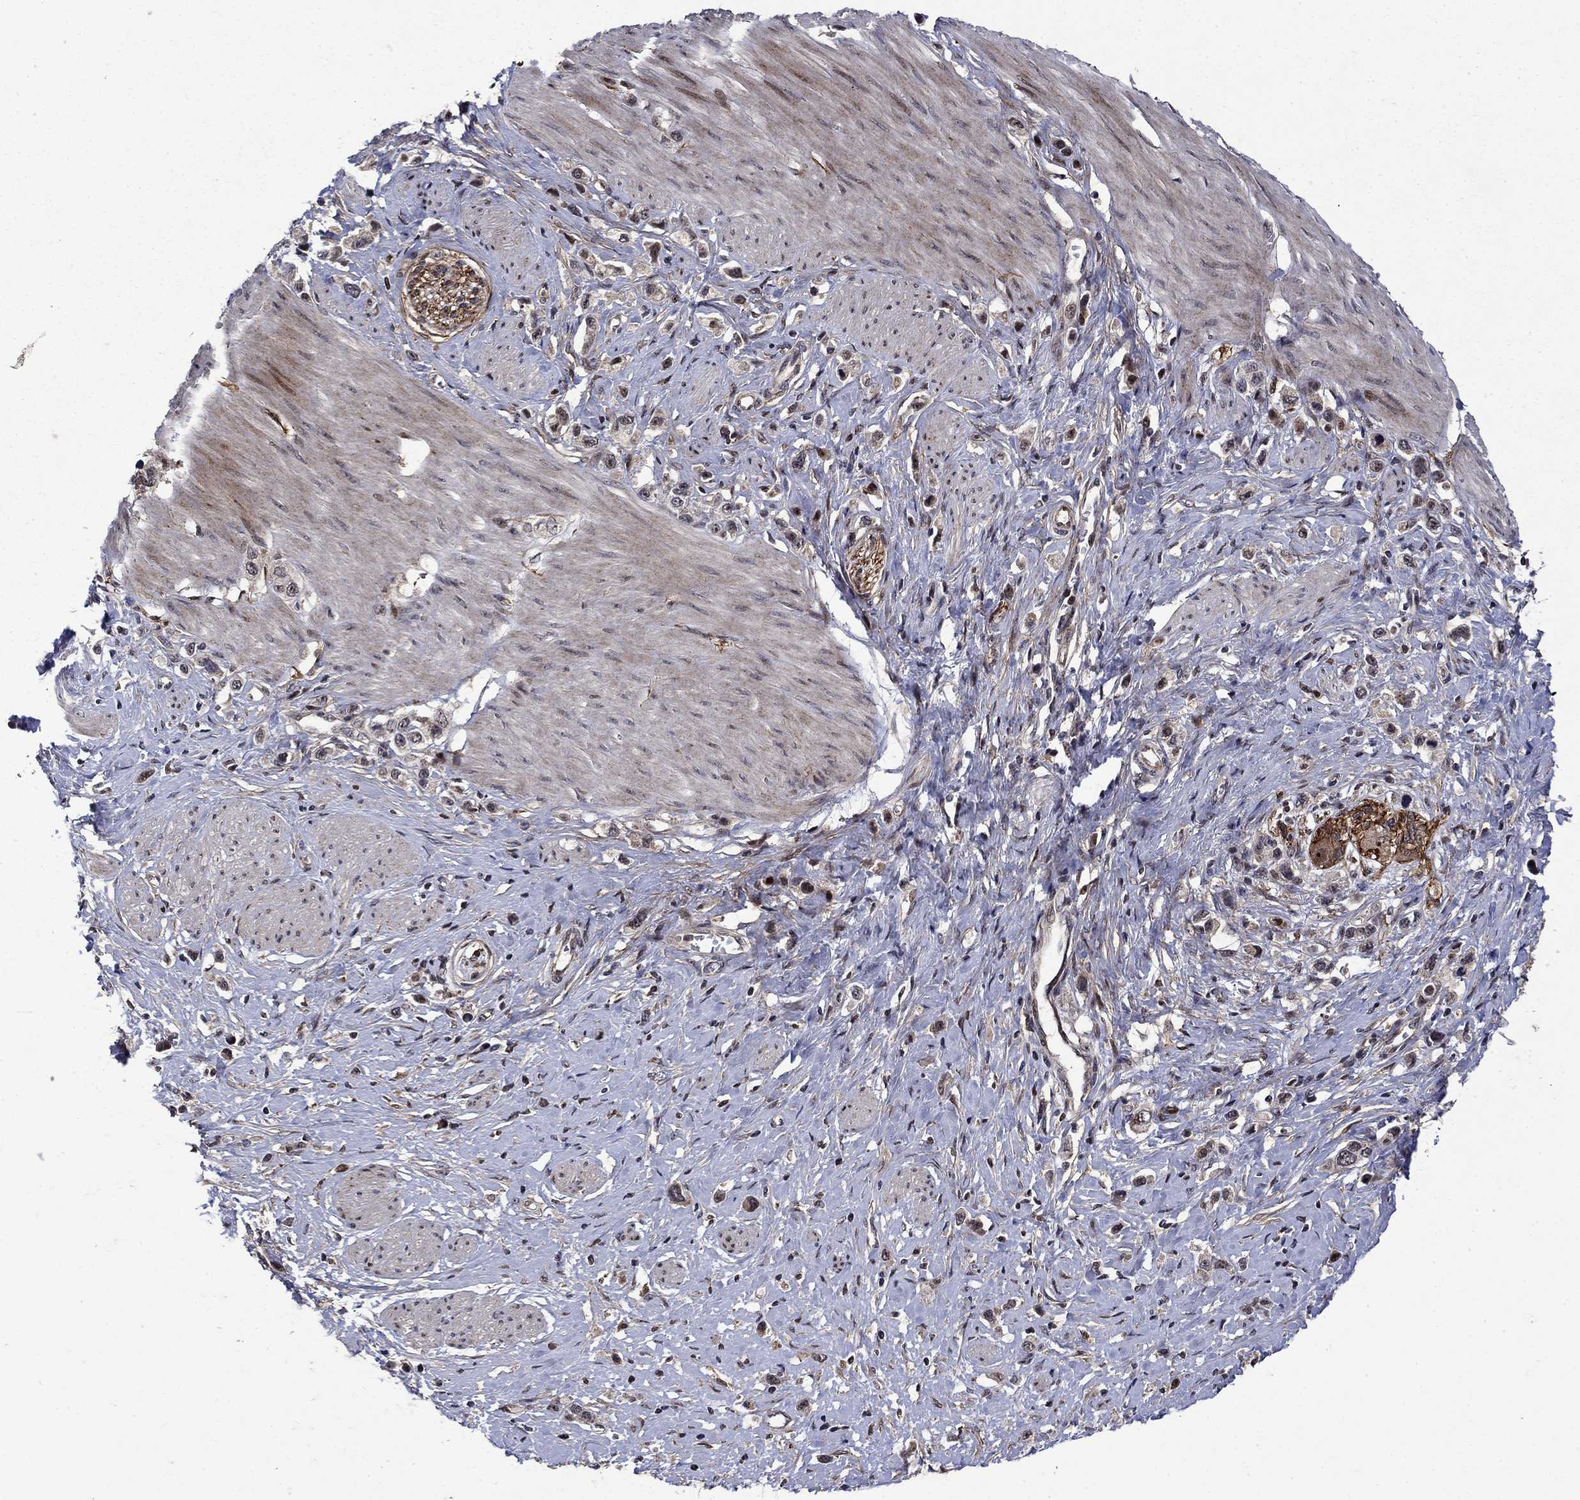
{"staining": {"intensity": "weak", "quantity": "<25%", "location": "nuclear"}, "tissue": "stomach cancer", "cell_type": "Tumor cells", "image_type": "cancer", "snomed": [{"axis": "morphology", "description": "Normal tissue, NOS"}, {"axis": "morphology", "description": "Adenocarcinoma, NOS"}, {"axis": "morphology", "description": "Adenocarcinoma, High grade"}, {"axis": "topography", "description": "Stomach, upper"}, {"axis": "topography", "description": "Stomach"}], "caption": "Immunohistochemical staining of stomach adenocarcinoma displays no significant expression in tumor cells.", "gene": "AGTPBP1", "patient": {"sex": "female", "age": 65}}